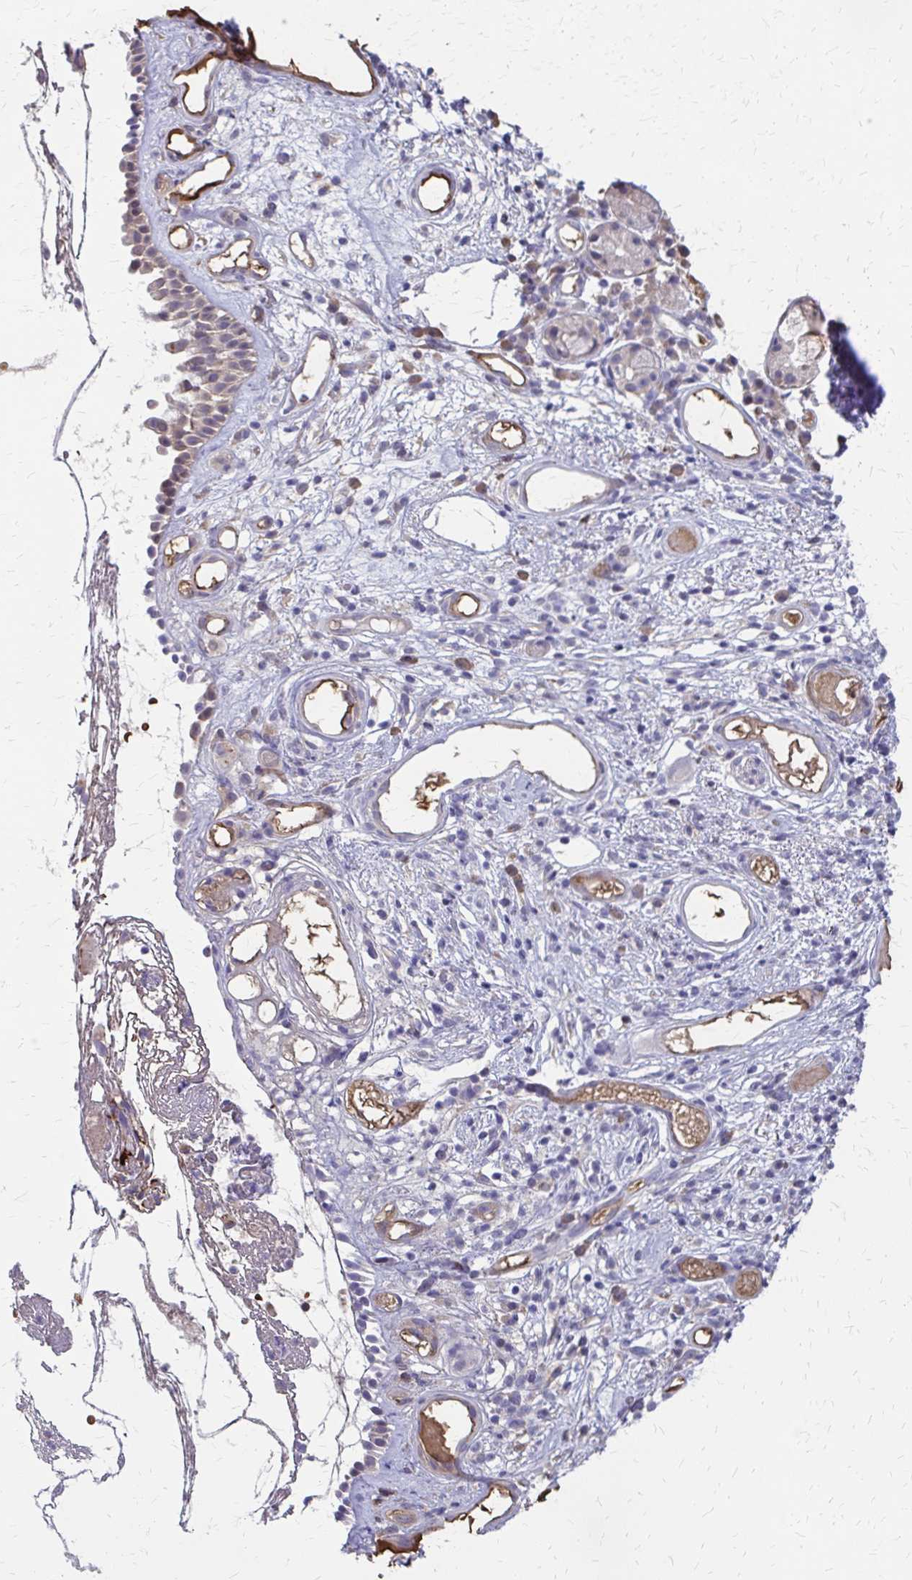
{"staining": {"intensity": "weak", "quantity": "25%-75%", "location": "cytoplasmic/membranous"}, "tissue": "nasopharynx", "cell_type": "Respiratory epithelial cells", "image_type": "normal", "snomed": [{"axis": "morphology", "description": "Normal tissue, NOS"}, {"axis": "morphology", "description": "Inflammation, NOS"}, {"axis": "topography", "description": "Nasopharynx"}], "caption": "This micrograph exhibits immunohistochemistry (IHC) staining of benign human nasopharynx, with low weak cytoplasmic/membranous staining in approximately 25%-75% of respiratory epithelial cells.", "gene": "IFI44L", "patient": {"sex": "male", "age": 54}}